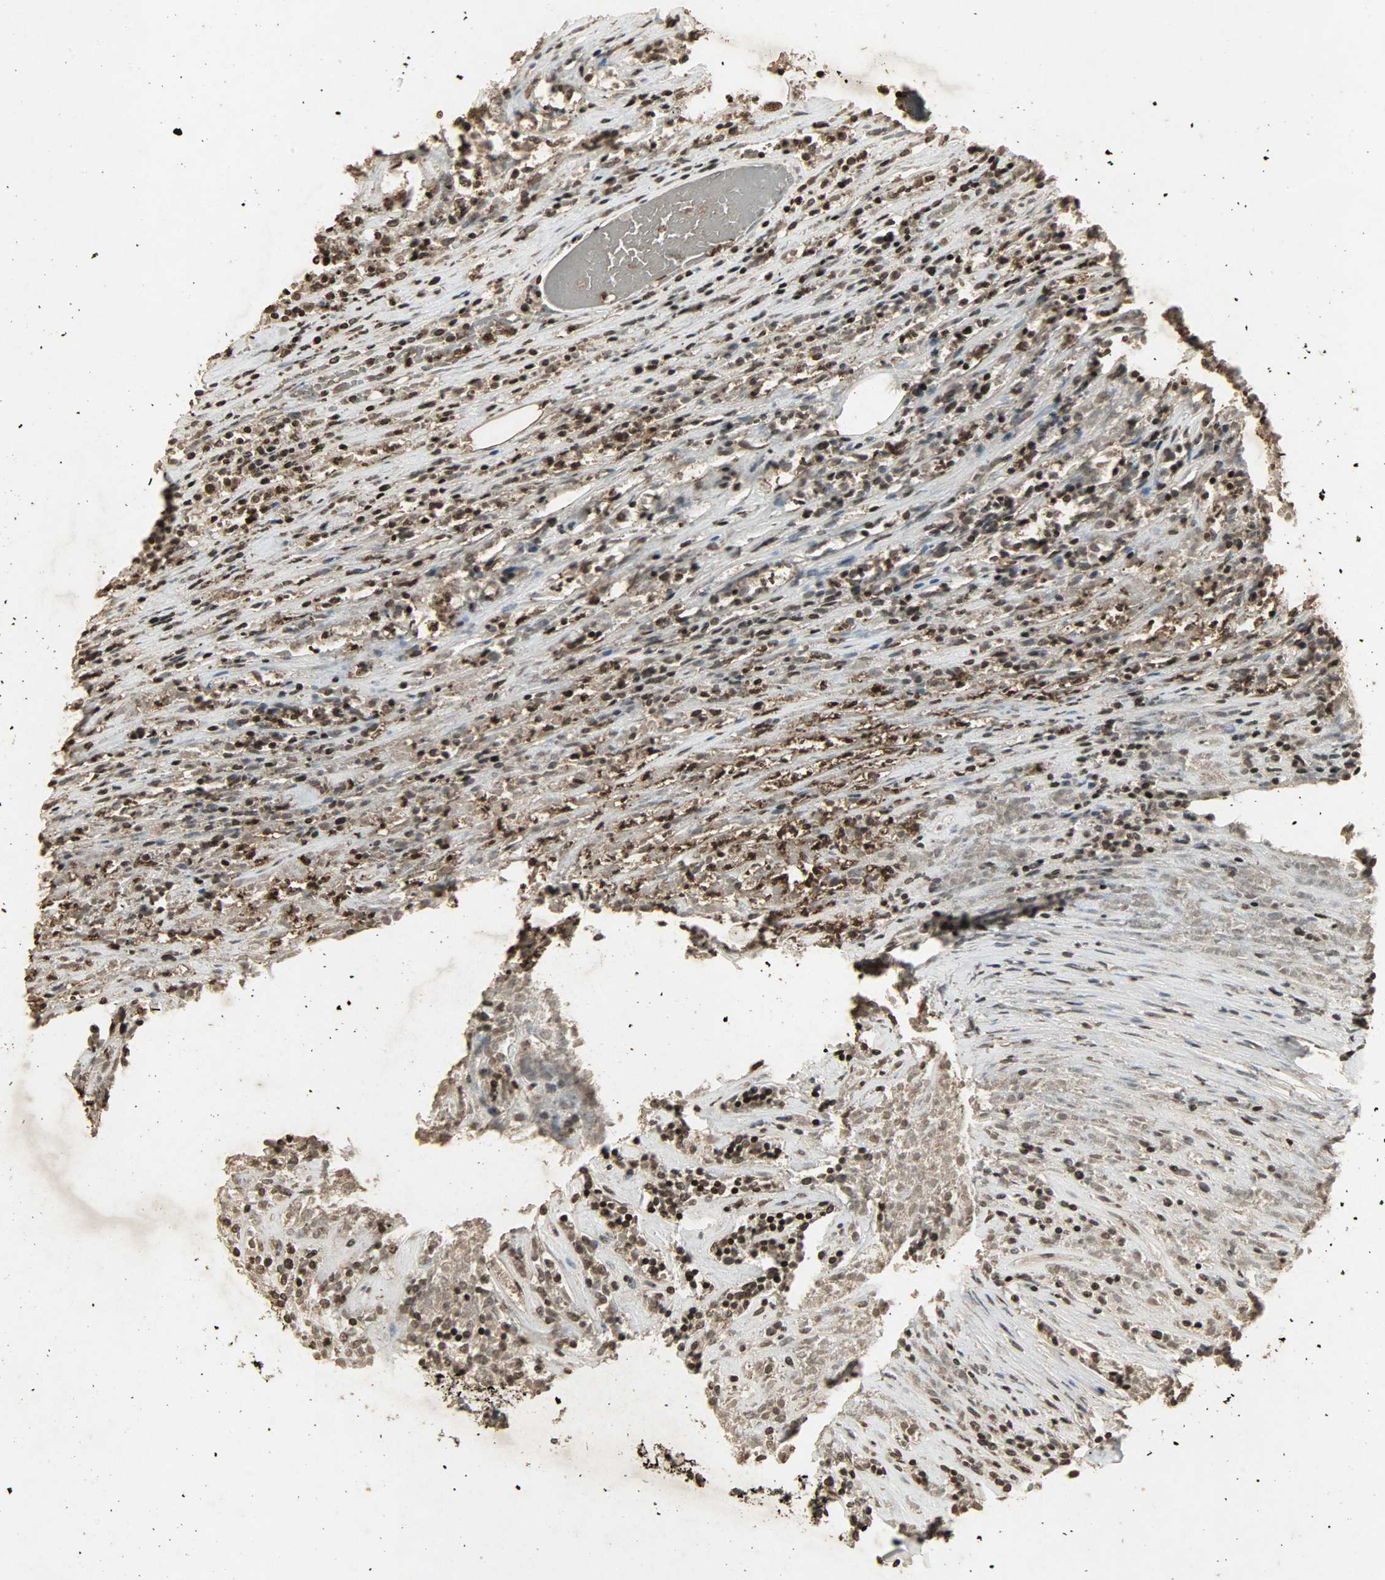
{"staining": {"intensity": "strong", "quantity": "25%-75%", "location": "cytoplasmic/membranous,nuclear"}, "tissue": "lymphoma", "cell_type": "Tumor cells", "image_type": "cancer", "snomed": [{"axis": "morphology", "description": "Malignant lymphoma, non-Hodgkin's type, High grade"}, {"axis": "topography", "description": "Lymph node"}], "caption": "A photomicrograph showing strong cytoplasmic/membranous and nuclear positivity in approximately 25%-75% of tumor cells in lymphoma, as visualized by brown immunohistochemical staining.", "gene": "PPP3R1", "patient": {"sex": "female", "age": 73}}